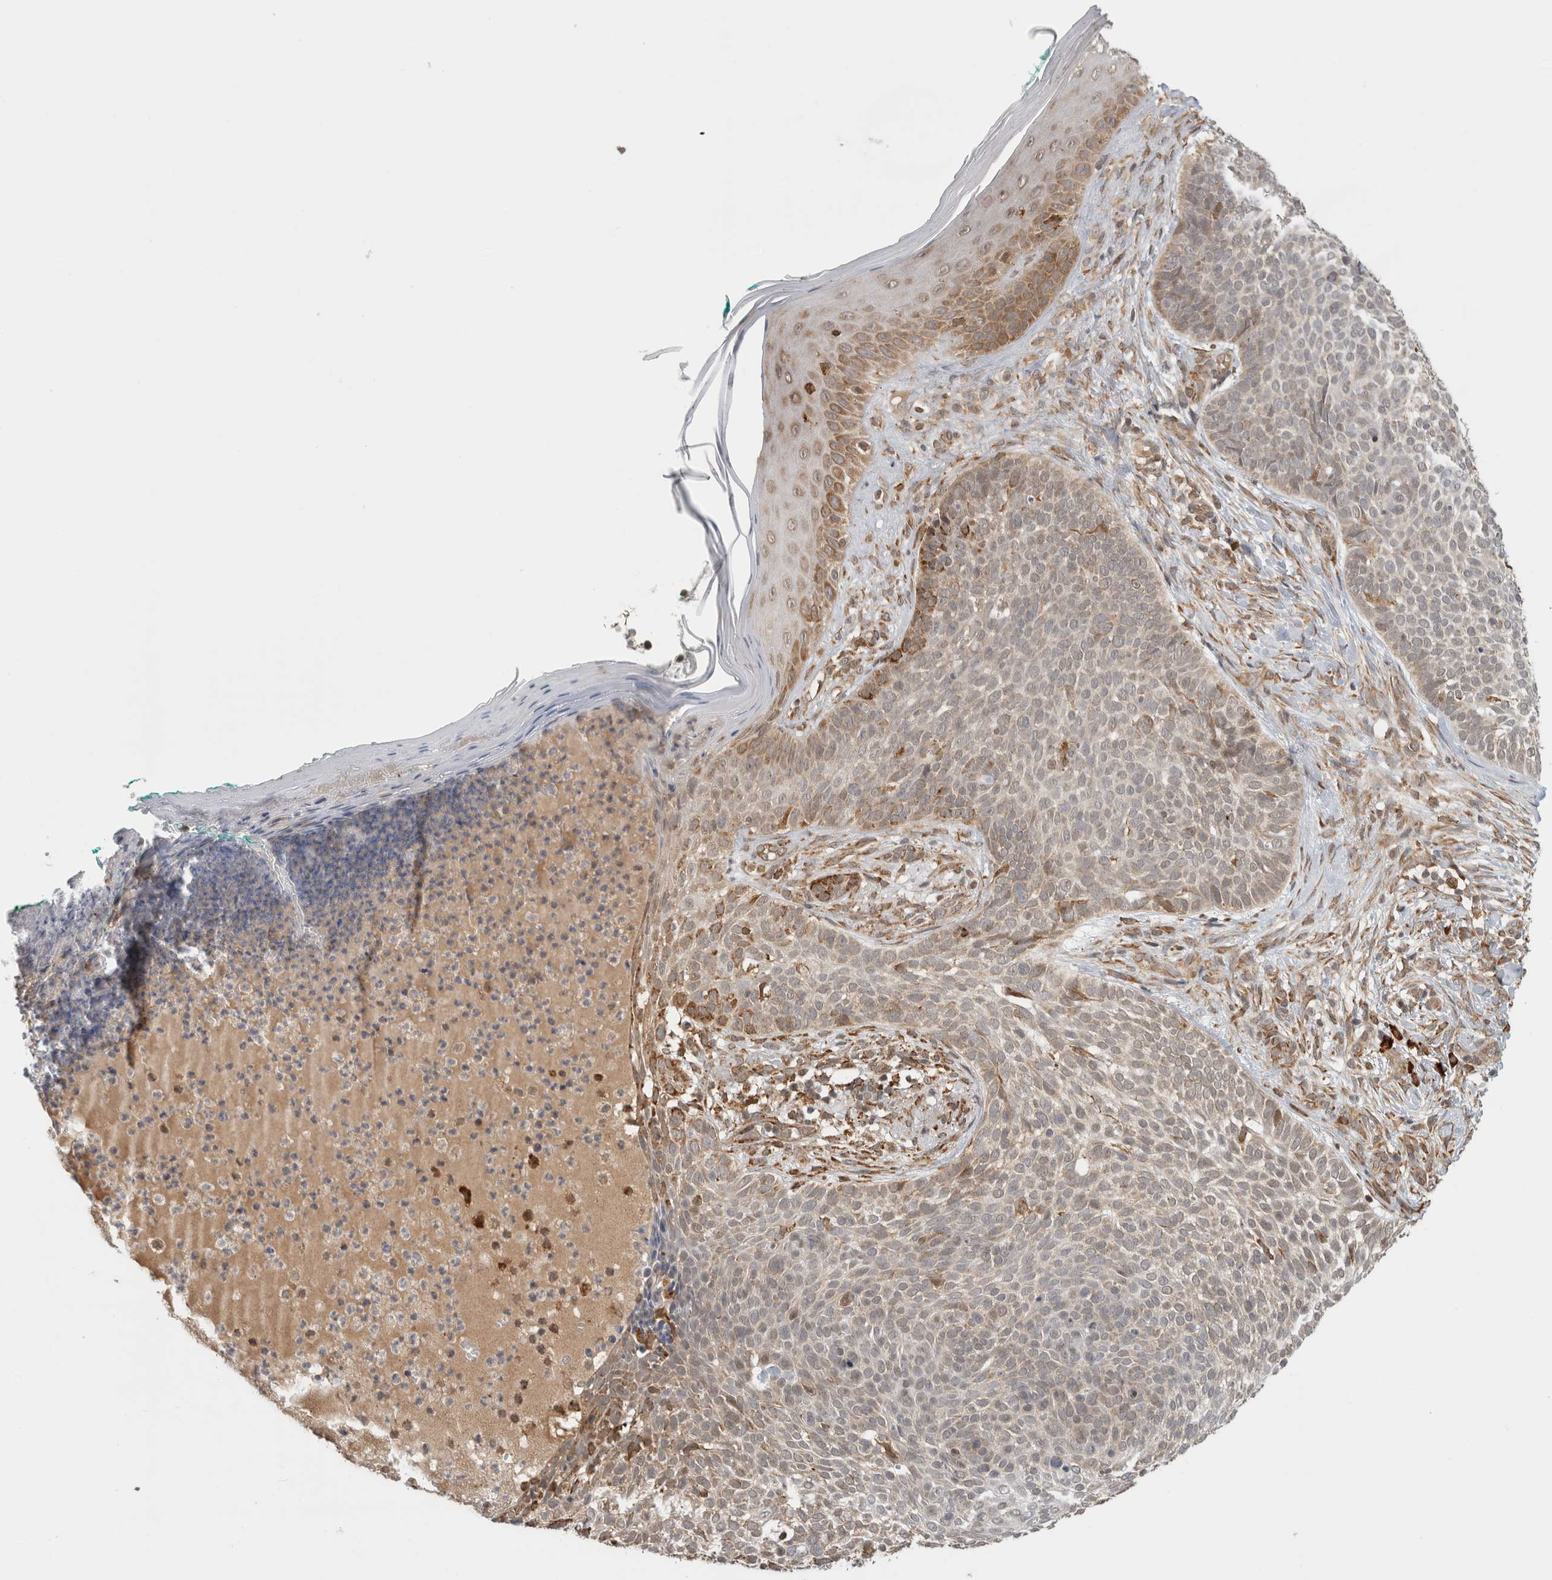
{"staining": {"intensity": "moderate", "quantity": "<25%", "location": "cytoplasmic/membranous"}, "tissue": "skin cancer", "cell_type": "Tumor cells", "image_type": "cancer", "snomed": [{"axis": "morphology", "description": "Normal tissue, NOS"}, {"axis": "morphology", "description": "Basal cell carcinoma"}, {"axis": "topography", "description": "Skin"}], "caption": "Moderate cytoplasmic/membranous expression is present in approximately <25% of tumor cells in basal cell carcinoma (skin).", "gene": "MS4A7", "patient": {"sex": "male", "age": 67}}